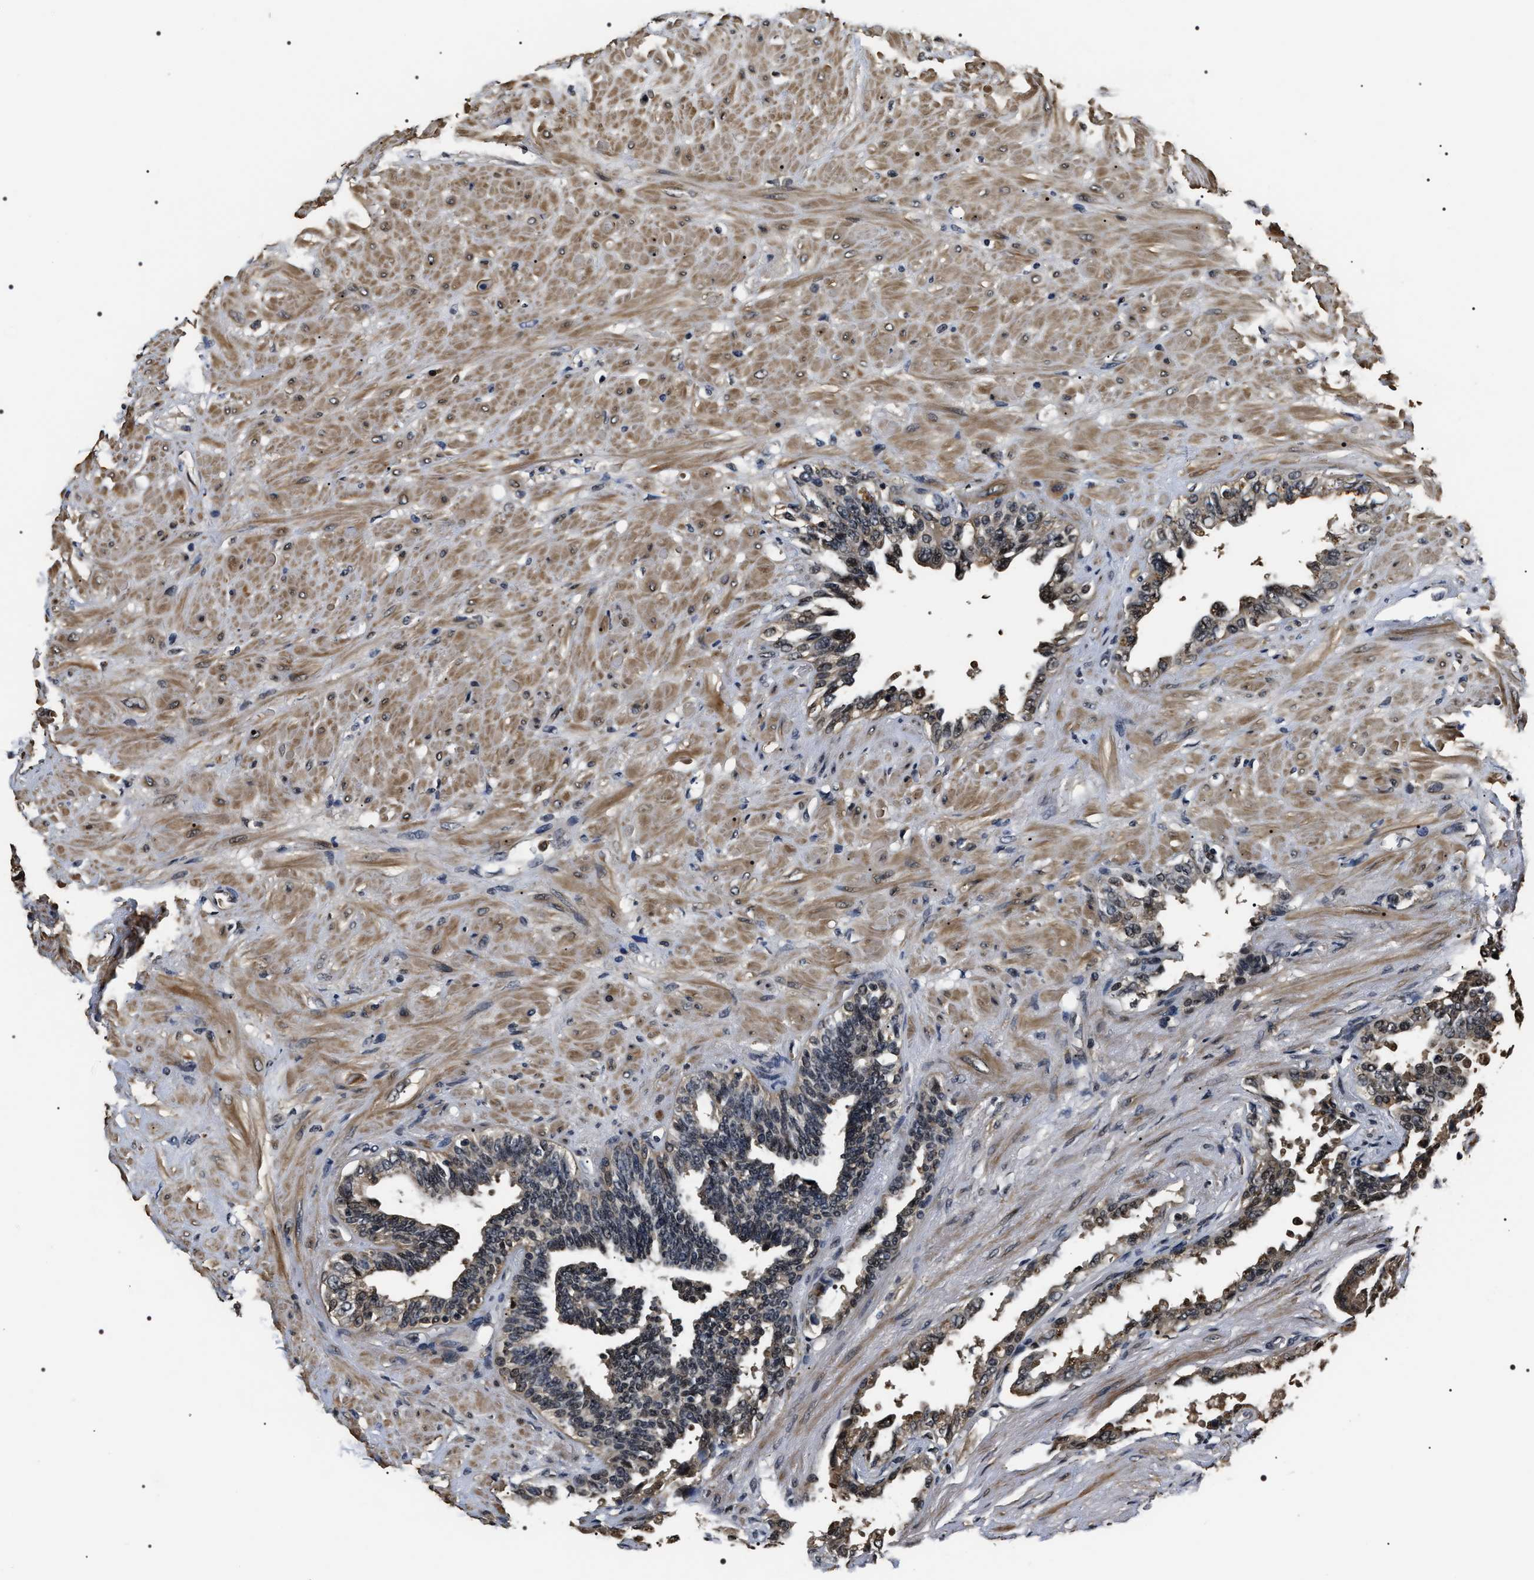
{"staining": {"intensity": "weak", "quantity": "25%-75%", "location": "cytoplasmic/membranous"}, "tissue": "seminal vesicle", "cell_type": "Glandular cells", "image_type": "normal", "snomed": [{"axis": "morphology", "description": "Normal tissue, NOS"}, {"axis": "topography", "description": "Seminal veicle"}], "caption": "High-magnification brightfield microscopy of normal seminal vesicle stained with DAB (brown) and counterstained with hematoxylin (blue). glandular cells exhibit weak cytoplasmic/membranous positivity is appreciated in about25%-75% of cells.", "gene": "ARHGAP22", "patient": {"sex": "male", "age": 61}}